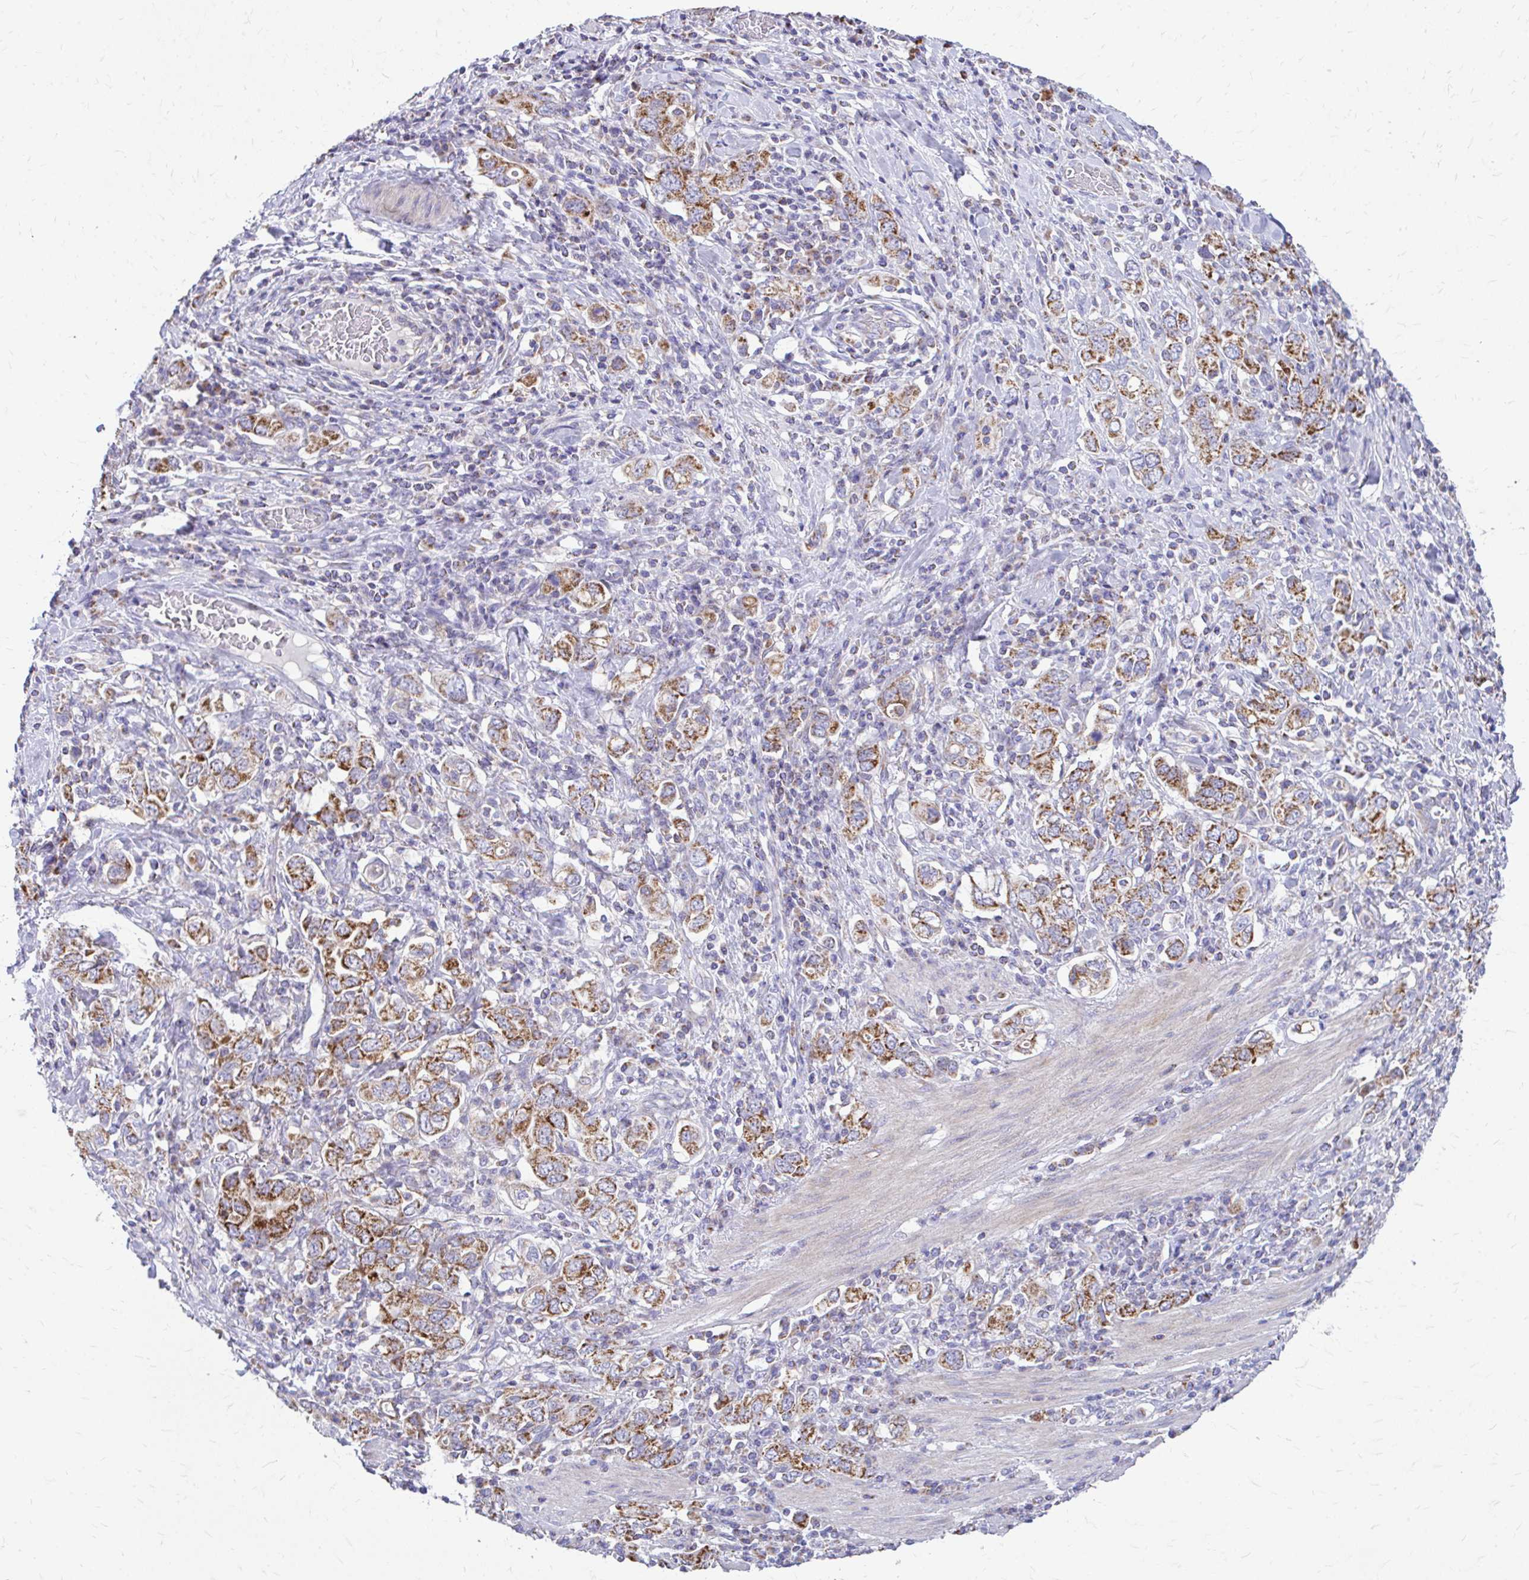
{"staining": {"intensity": "moderate", "quantity": ">75%", "location": "cytoplasmic/membranous"}, "tissue": "stomach cancer", "cell_type": "Tumor cells", "image_type": "cancer", "snomed": [{"axis": "morphology", "description": "Adenocarcinoma, NOS"}, {"axis": "topography", "description": "Stomach, upper"}, {"axis": "topography", "description": "Stomach"}], "caption": "Adenocarcinoma (stomach) stained with IHC shows moderate cytoplasmic/membranous staining in approximately >75% of tumor cells. (brown staining indicates protein expression, while blue staining denotes nuclei).", "gene": "MRPL19", "patient": {"sex": "male", "age": 62}}